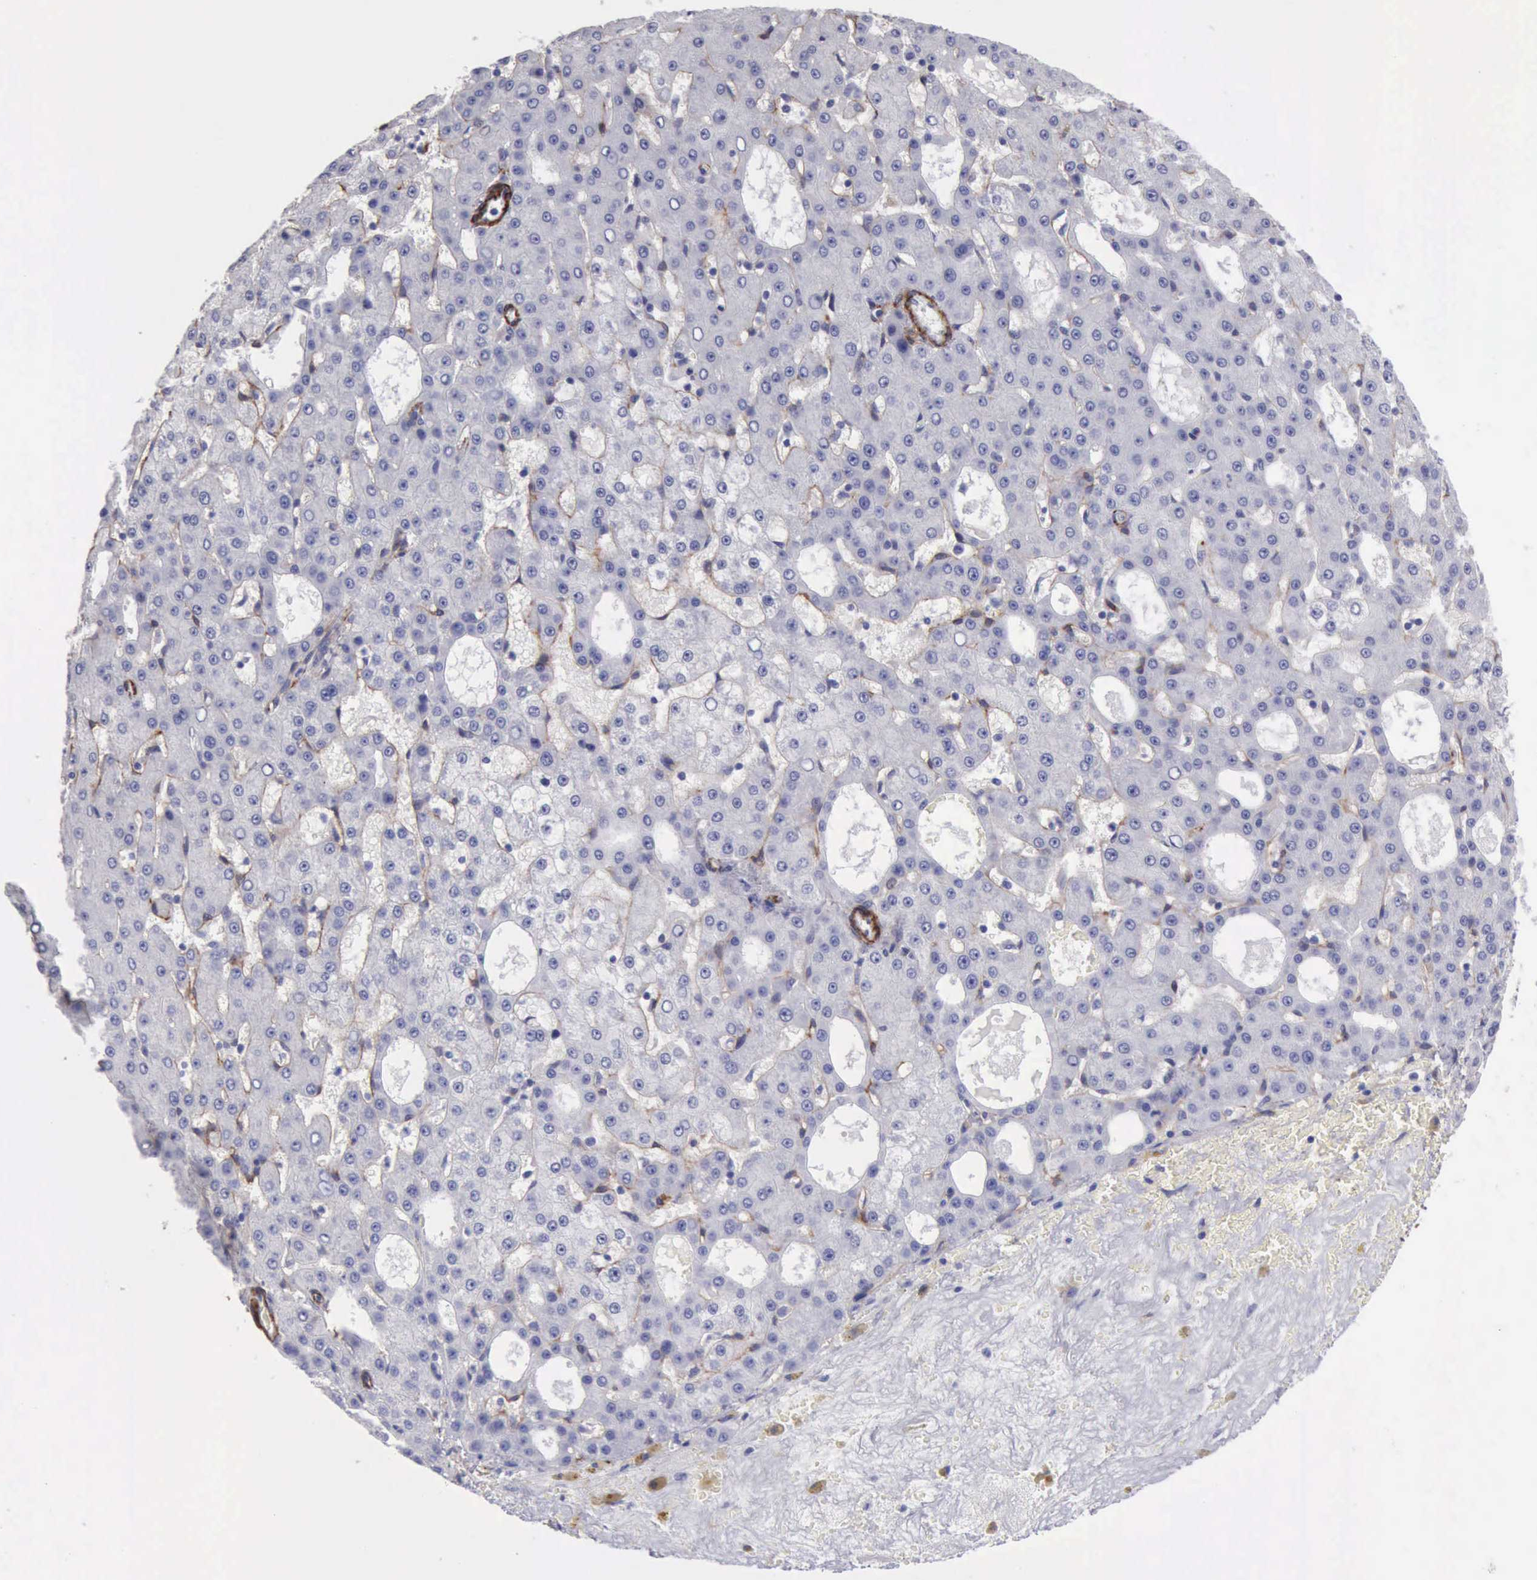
{"staining": {"intensity": "negative", "quantity": "none", "location": "none"}, "tissue": "liver cancer", "cell_type": "Tumor cells", "image_type": "cancer", "snomed": [{"axis": "morphology", "description": "Carcinoma, Hepatocellular, NOS"}, {"axis": "topography", "description": "Liver"}], "caption": "An image of human liver cancer is negative for staining in tumor cells.", "gene": "AOC3", "patient": {"sex": "male", "age": 47}}